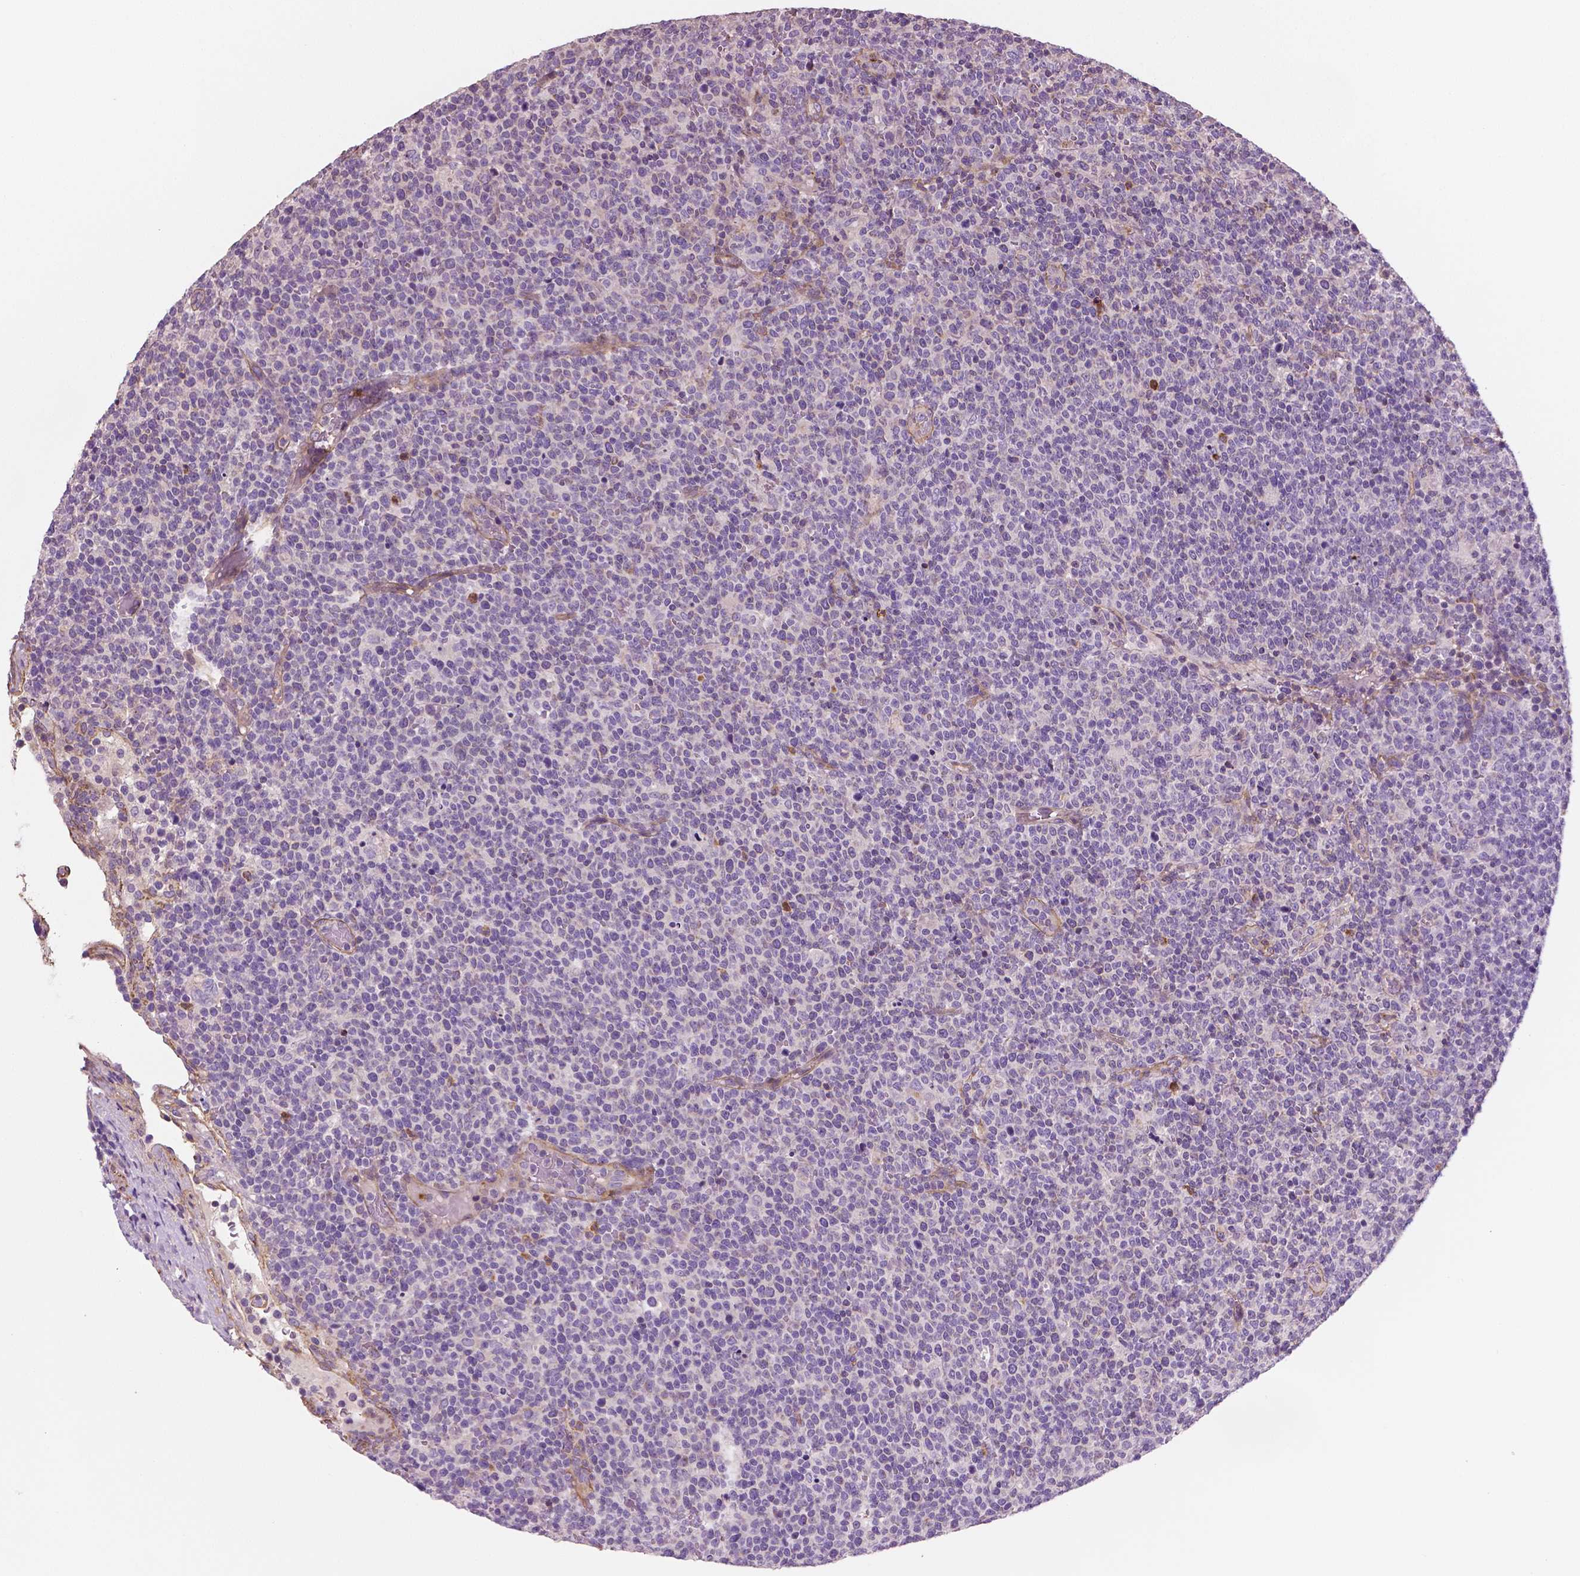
{"staining": {"intensity": "negative", "quantity": "none", "location": "none"}, "tissue": "lymphoma", "cell_type": "Tumor cells", "image_type": "cancer", "snomed": [{"axis": "morphology", "description": "Malignant lymphoma, non-Hodgkin's type, High grade"}, {"axis": "topography", "description": "Lymph node"}], "caption": "This is an IHC image of lymphoma. There is no positivity in tumor cells.", "gene": "PTX3", "patient": {"sex": "male", "age": 61}}